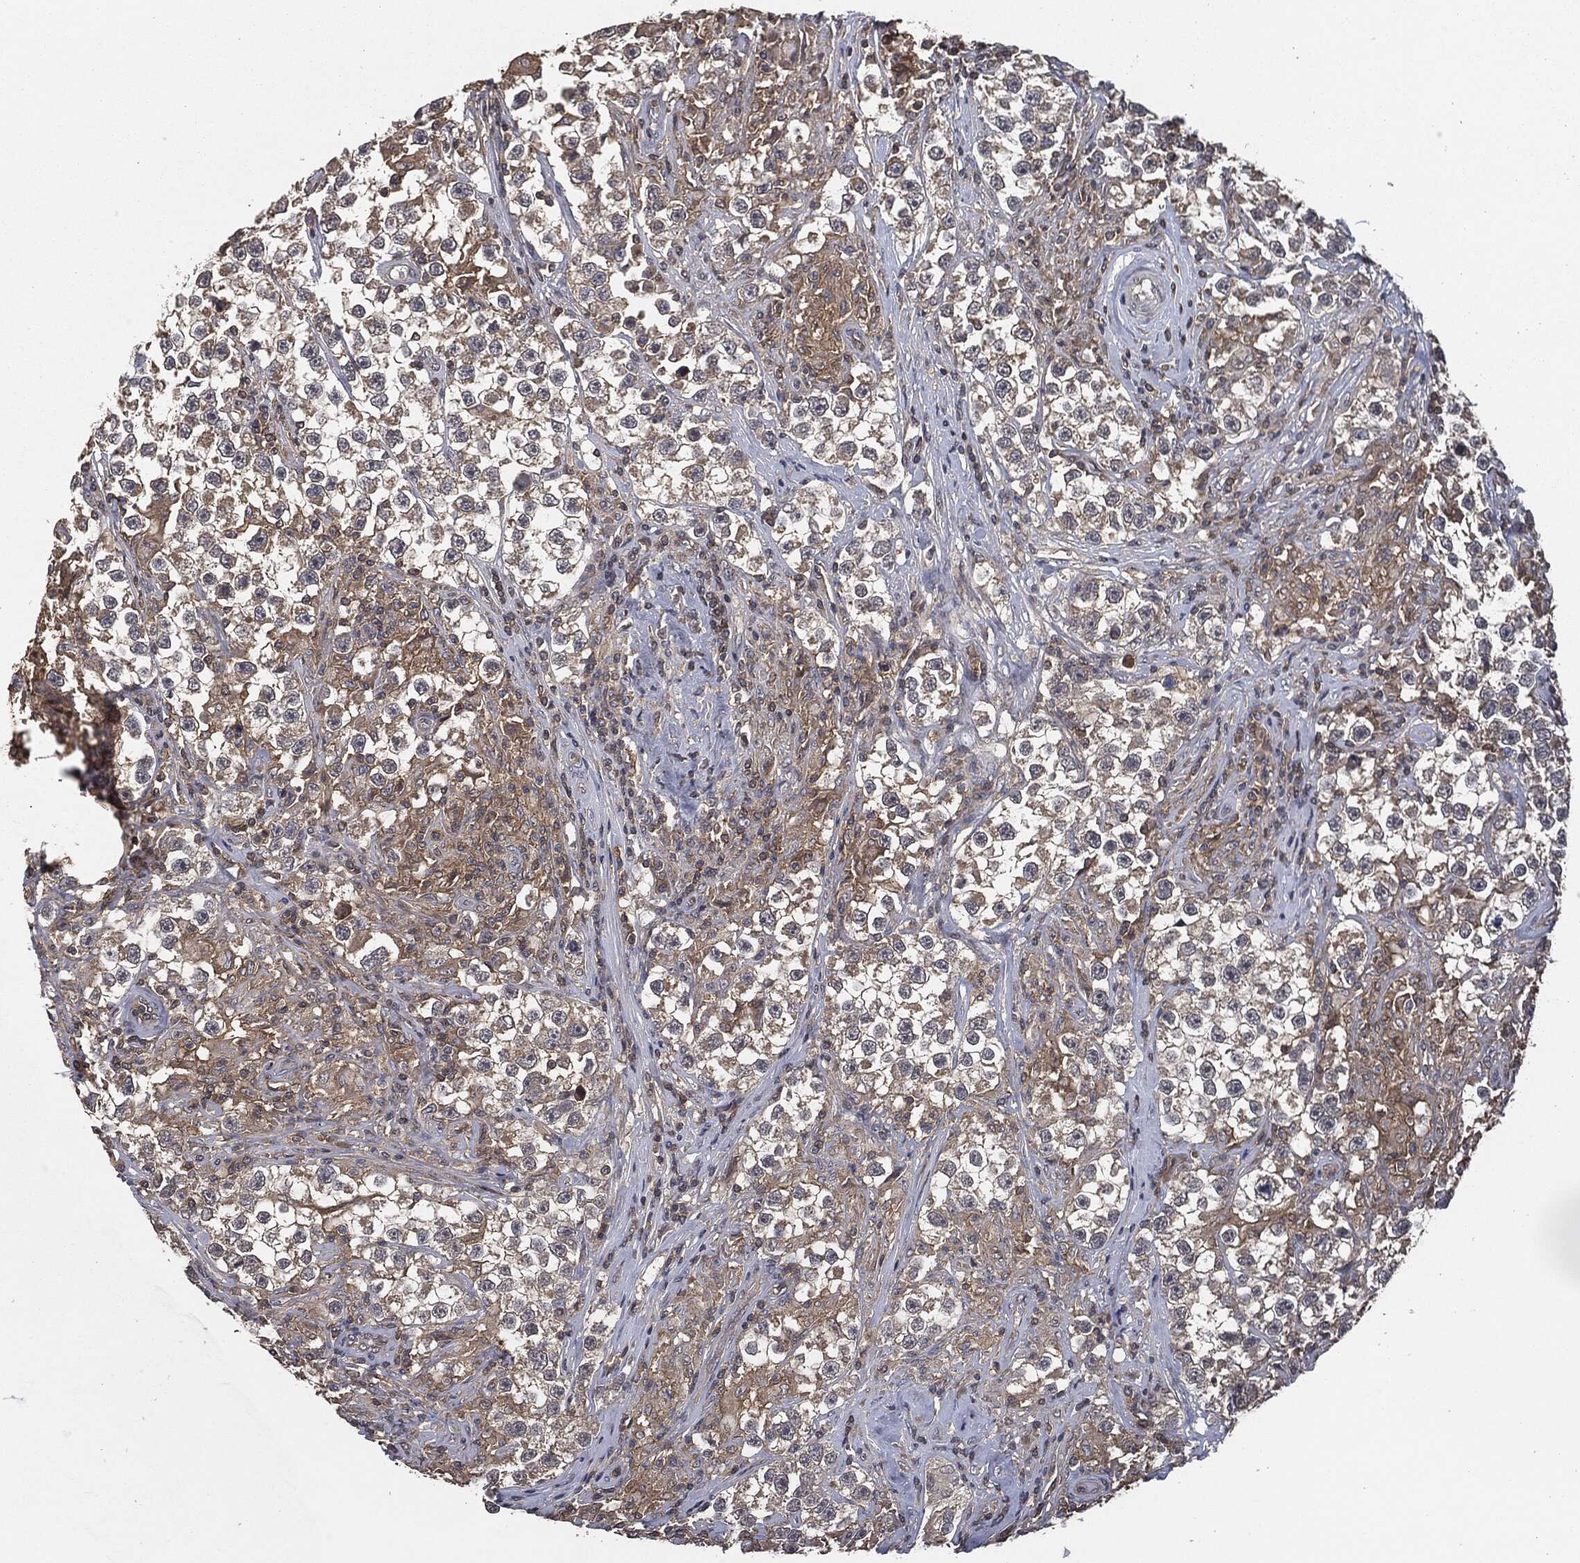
{"staining": {"intensity": "negative", "quantity": "none", "location": "none"}, "tissue": "testis cancer", "cell_type": "Tumor cells", "image_type": "cancer", "snomed": [{"axis": "morphology", "description": "Seminoma, NOS"}, {"axis": "topography", "description": "Testis"}], "caption": "A micrograph of testis cancer stained for a protein displays no brown staining in tumor cells.", "gene": "ERBIN", "patient": {"sex": "male", "age": 46}}